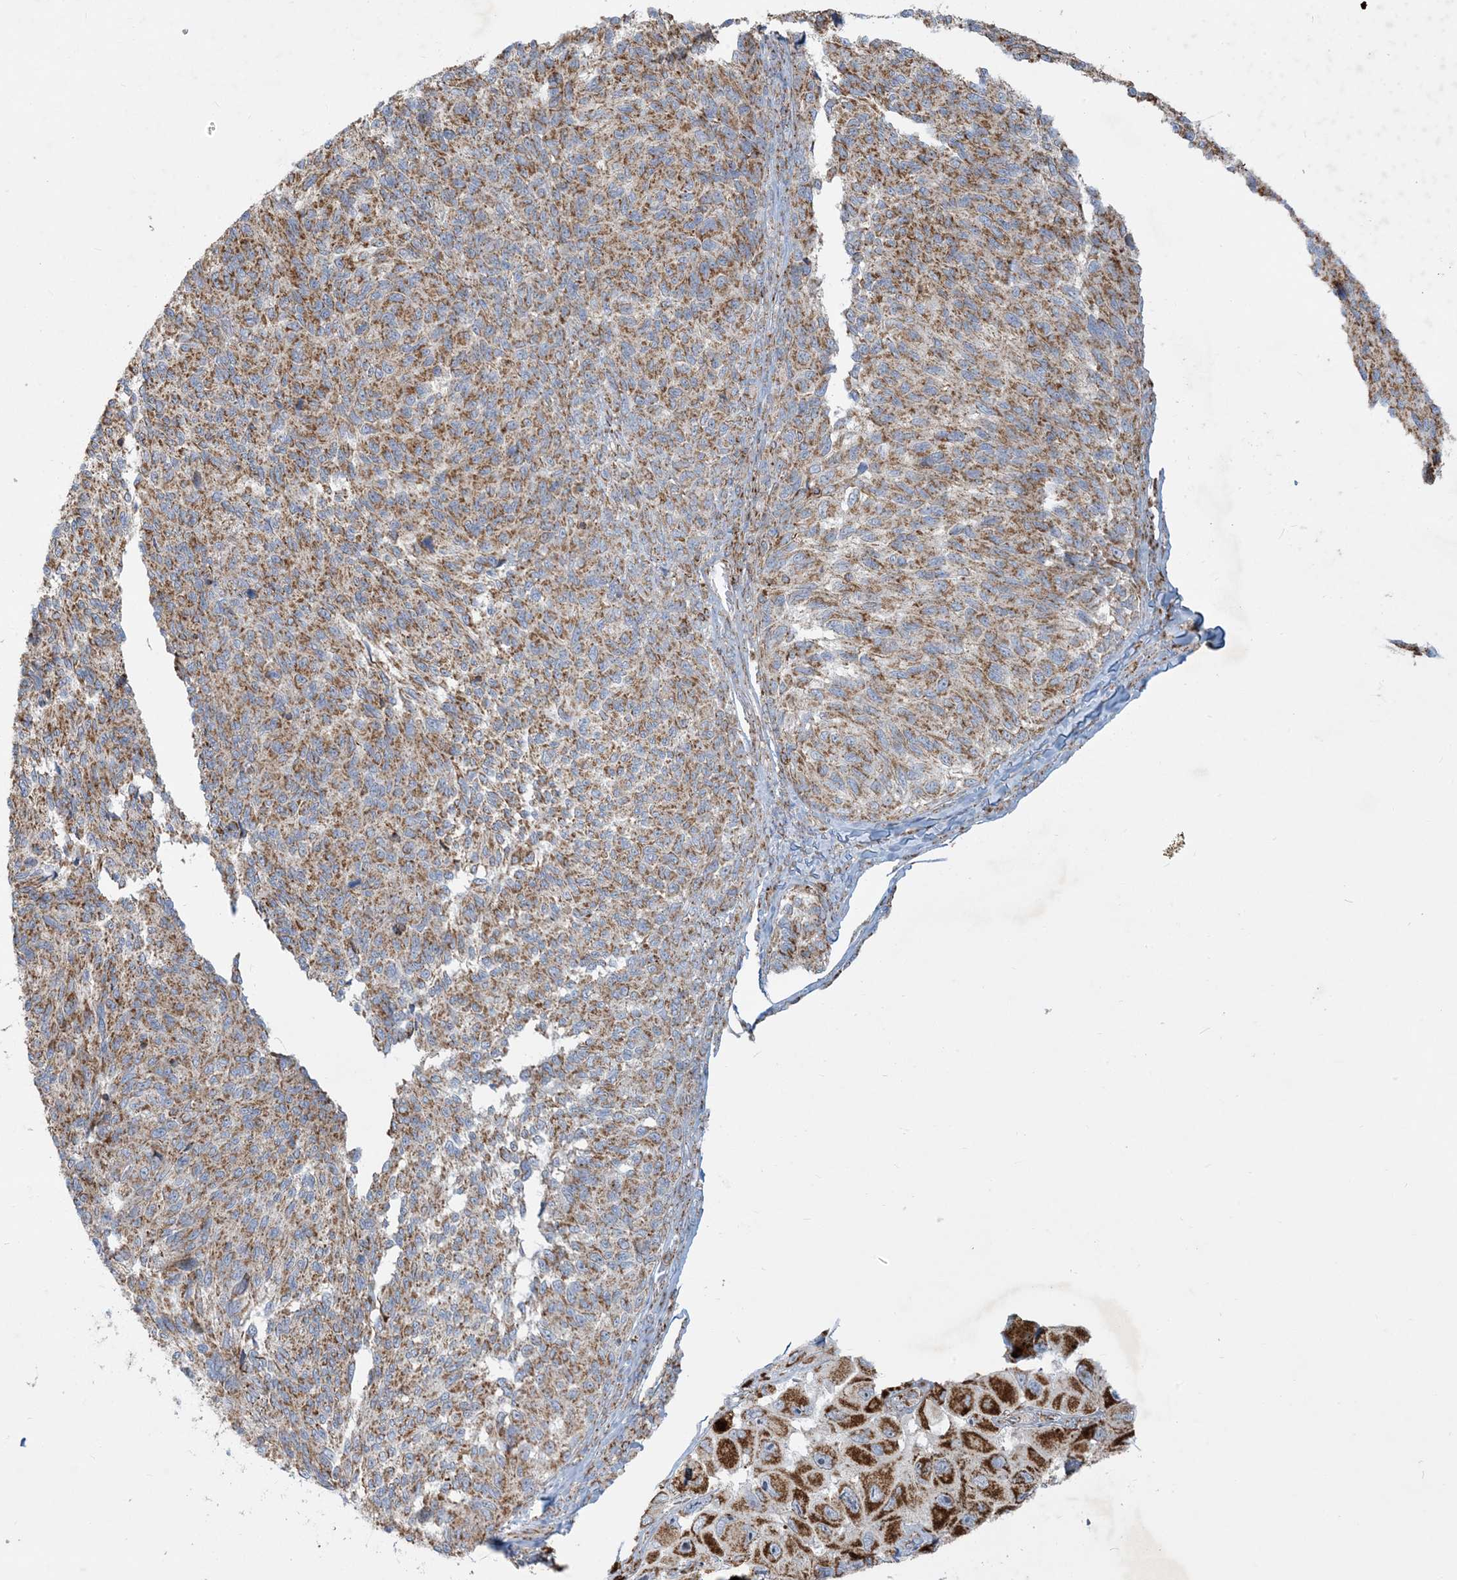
{"staining": {"intensity": "moderate", "quantity": ">75%", "location": "cytoplasmic/membranous"}, "tissue": "melanoma", "cell_type": "Tumor cells", "image_type": "cancer", "snomed": [{"axis": "morphology", "description": "Malignant melanoma, NOS"}, {"axis": "topography", "description": "Skin"}], "caption": "A high-resolution photomicrograph shows immunohistochemistry staining of malignant melanoma, which shows moderate cytoplasmic/membranous expression in approximately >75% of tumor cells.", "gene": "BEND4", "patient": {"sex": "female", "age": 73}}